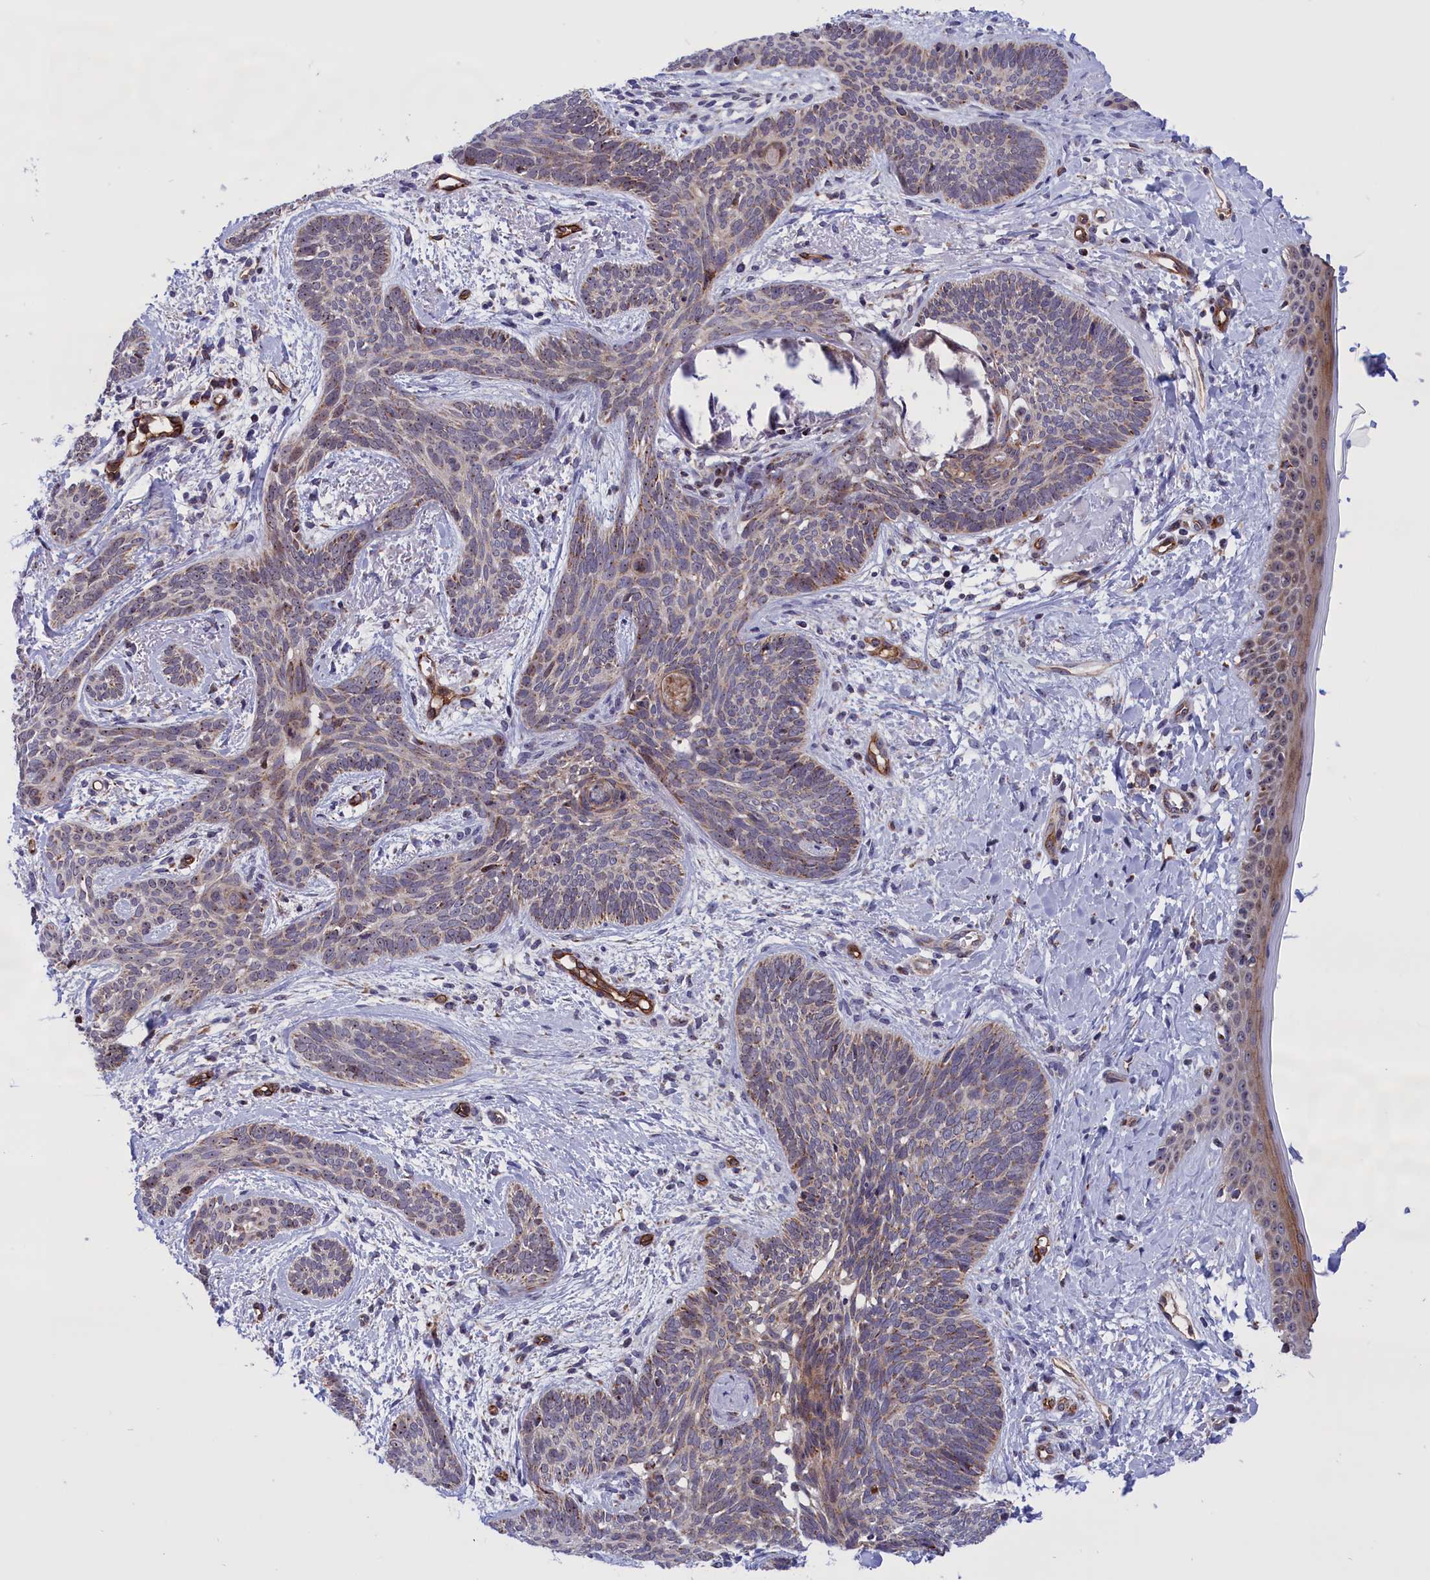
{"staining": {"intensity": "weak", "quantity": "25%-75%", "location": "cytoplasmic/membranous"}, "tissue": "skin cancer", "cell_type": "Tumor cells", "image_type": "cancer", "snomed": [{"axis": "morphology", "description": "Basal cell carcinoma"}, {"axis": "topography", "description": "Skin"}], "caption": "IHC micrograph of human skin cancer stained for a protein (brown), which displays low levels of weak cytoplasmic/membranous positivity in approximately 25%-75% of tumor cells.", "gene": "MPND", "patient": {"sex": "female", "age": 81}}